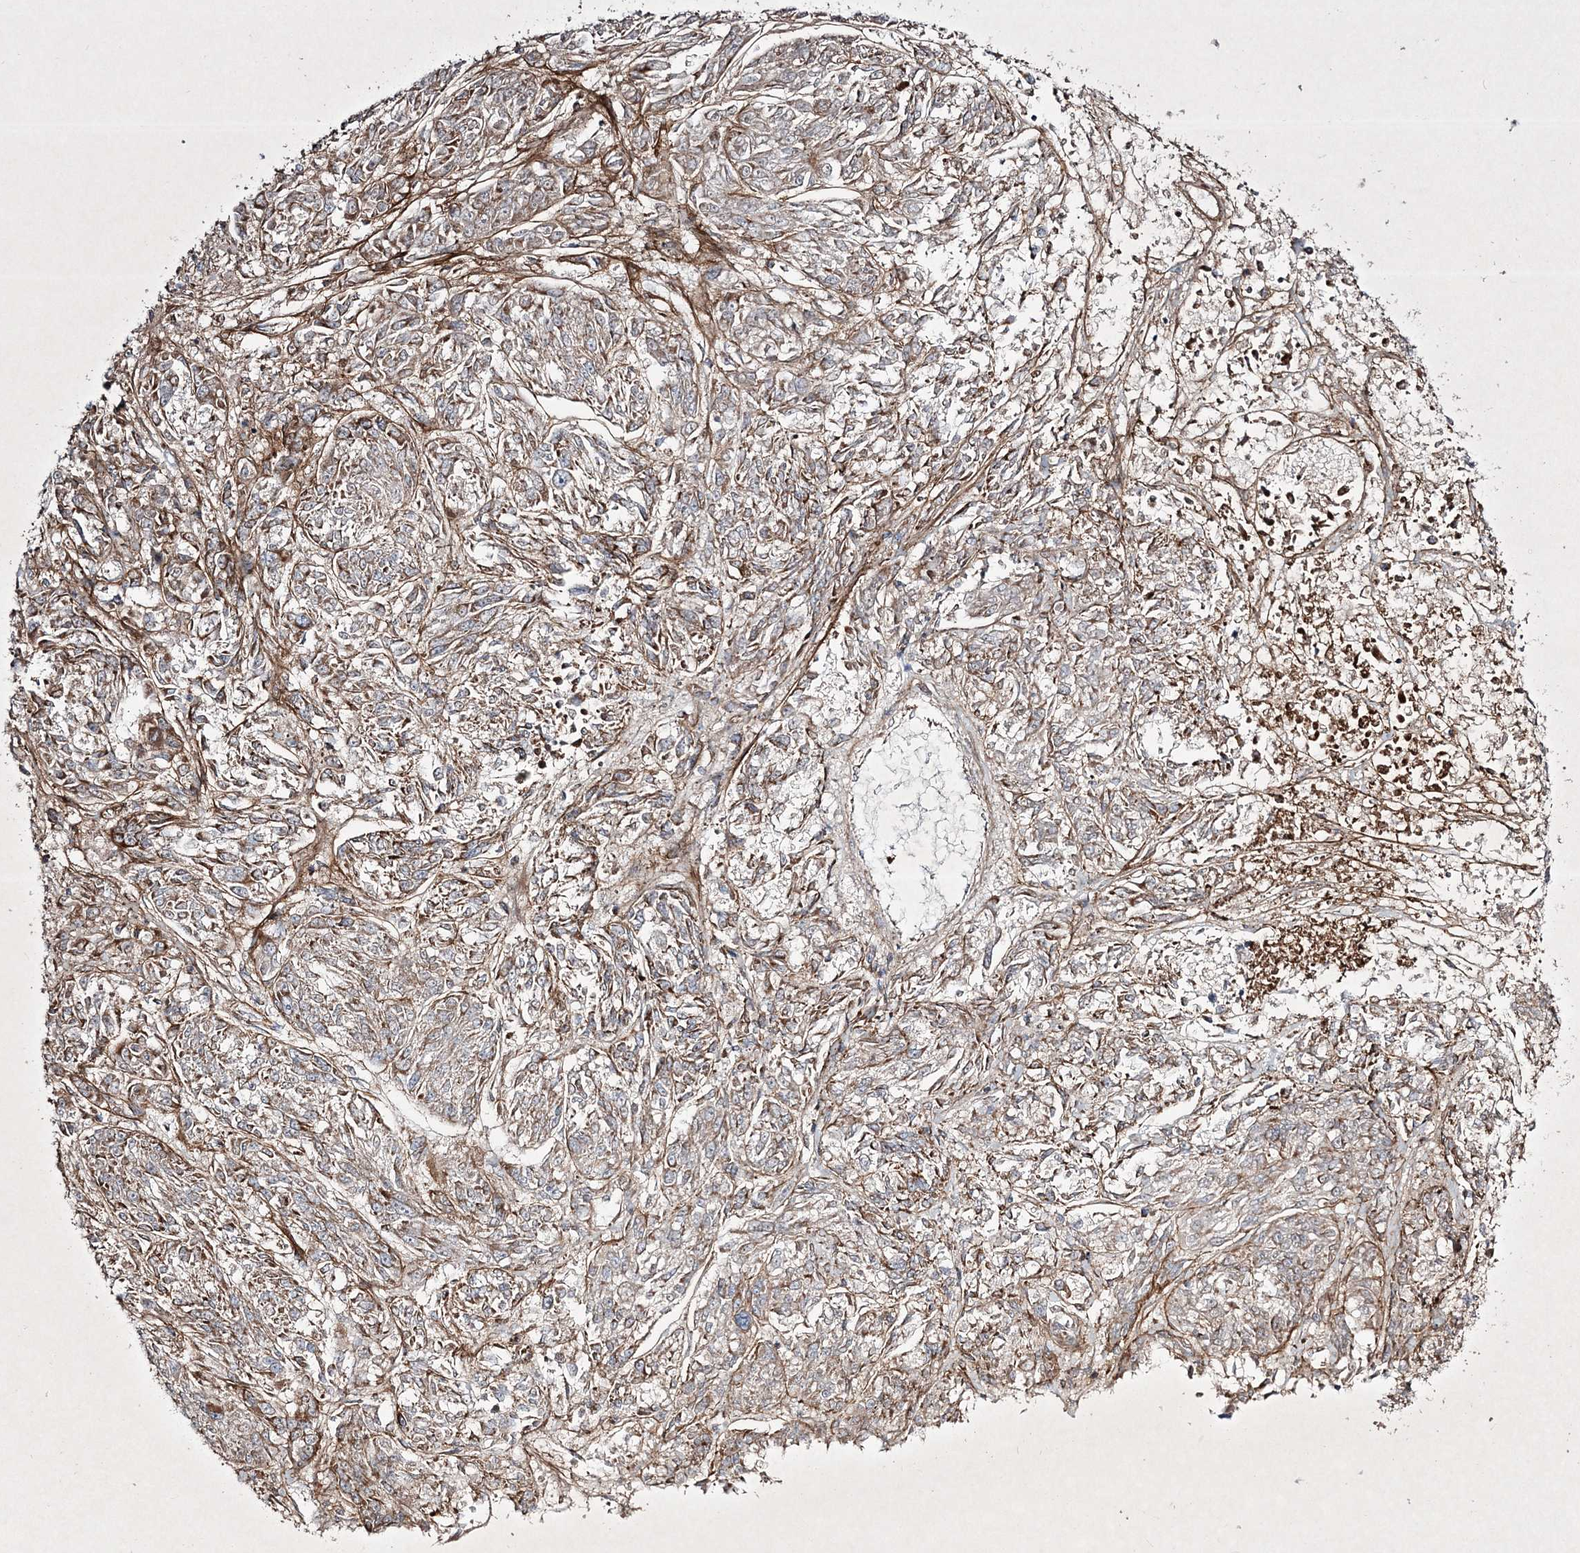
{"staining": {"intensity": "moderate", "quantity": ">75%", "location": "cytoplasmic/membranous"}, "tissue": "melanoma", "cell_type": "Tumor cells", "image_type": "cancer", "snomed": [{"axis": "morphology", "description": "Malignant melanoma, NOS"}, {"axis": "topography", "description": "Skin"}], "caption": "Moderate cytoplasmic/membranous positivity for a protein is appreciated in approximately >75% of tumor cells of melanoma using immunohistochemistry.", "gene": "RICTOR", "patient": {"sex": "male", "age": 53}}